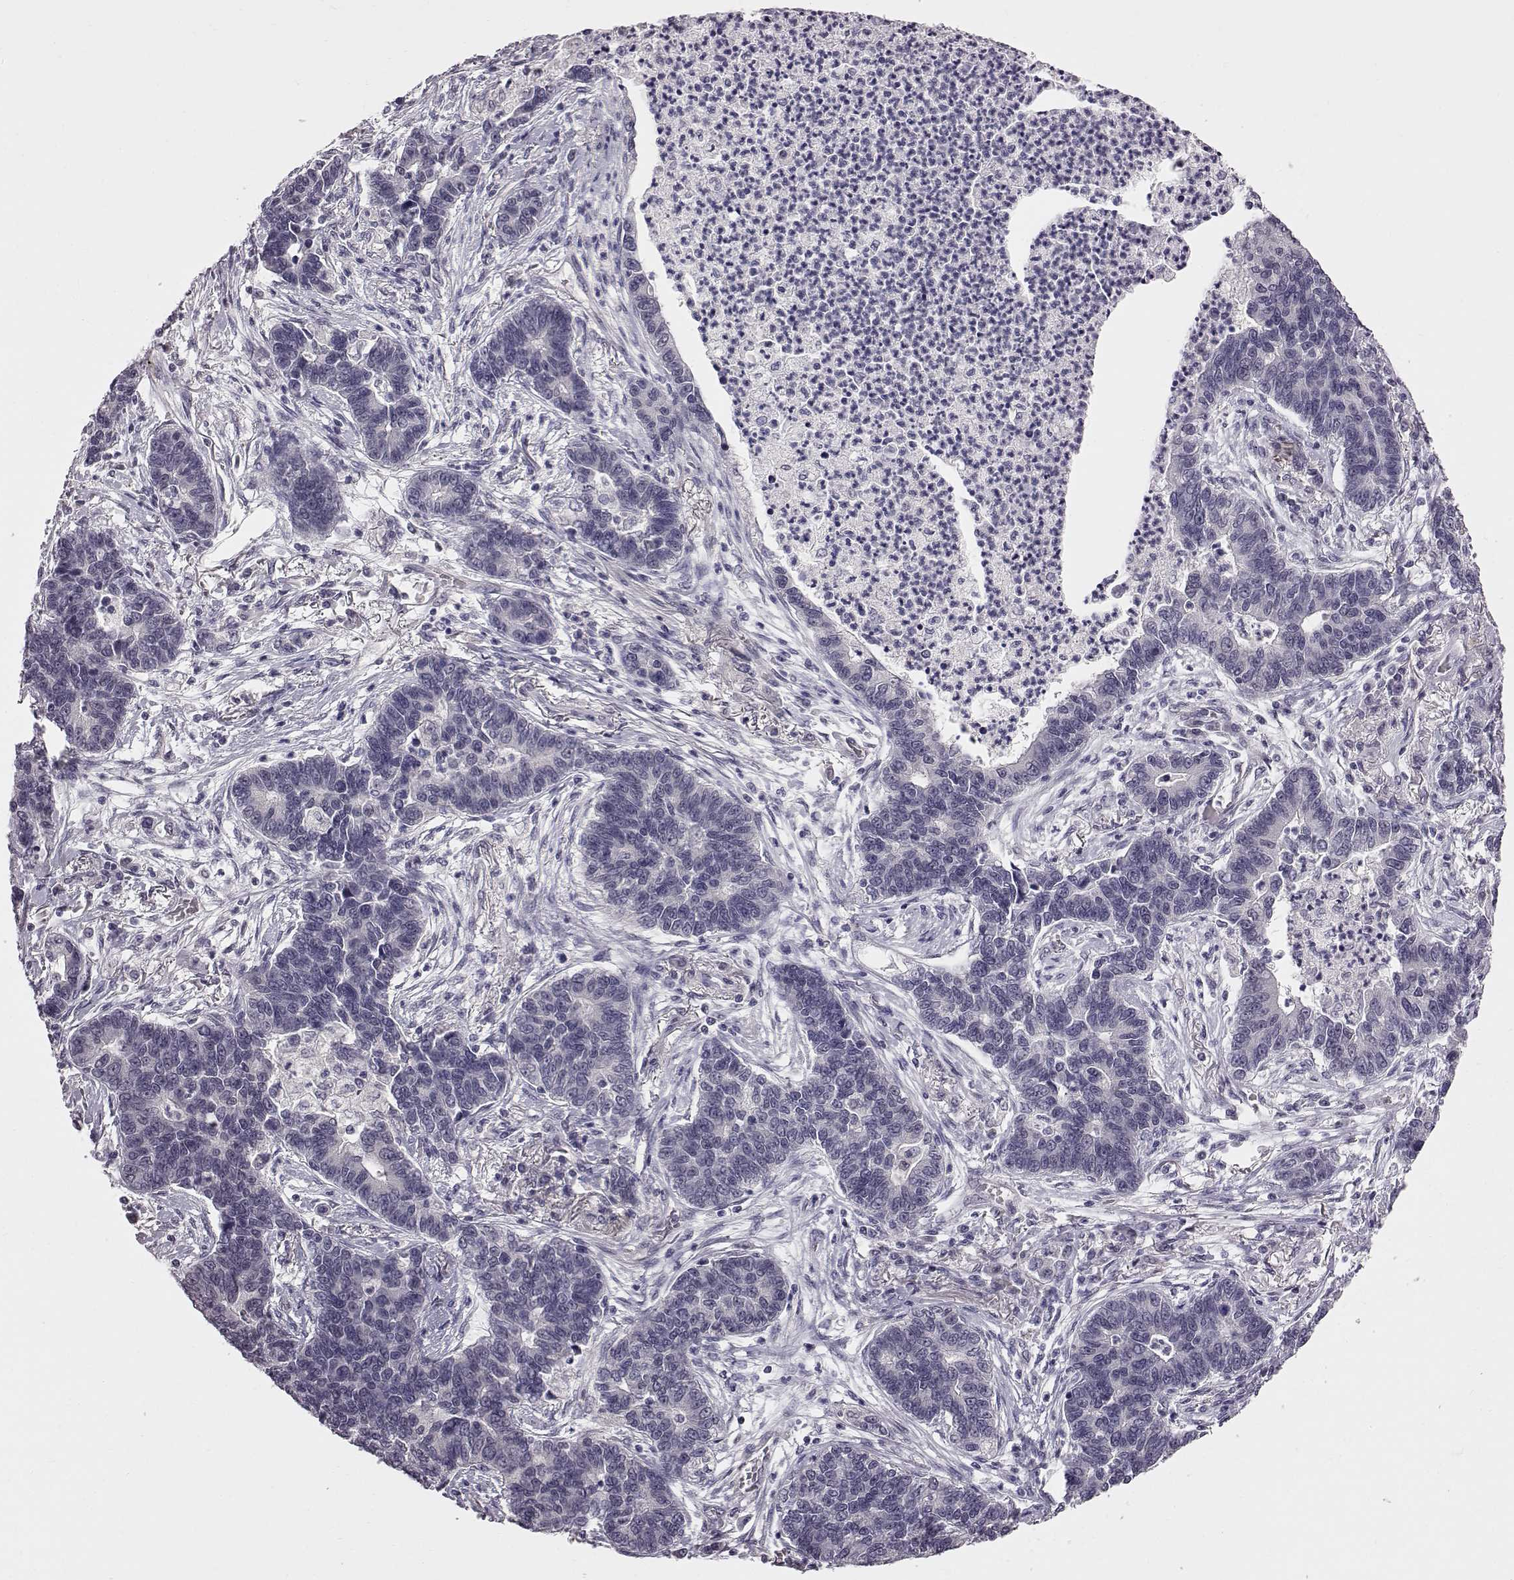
{"staining": {"intensity": "negative", "quantity": "none", "location": "none"}, "tissue": "lung cancer", "cell_type": "Tumor cells", "image_type": "cancer", "snomed": [{"axis": "morphology", "description": "Adenocarcinoma, NOS"}, {"axis": "topography", "description": "Lung"}], "caption": "Immunohistochemistry micrograph of lung cancer (adenocarcinoma) stained for a protein (brown), which shows no positivity in tumor cells. (Immunohistochemistry, brightfield microscopy, high magnification).", "gene": "C10orf62", "patient": {"sex": "female", "age": 57}}